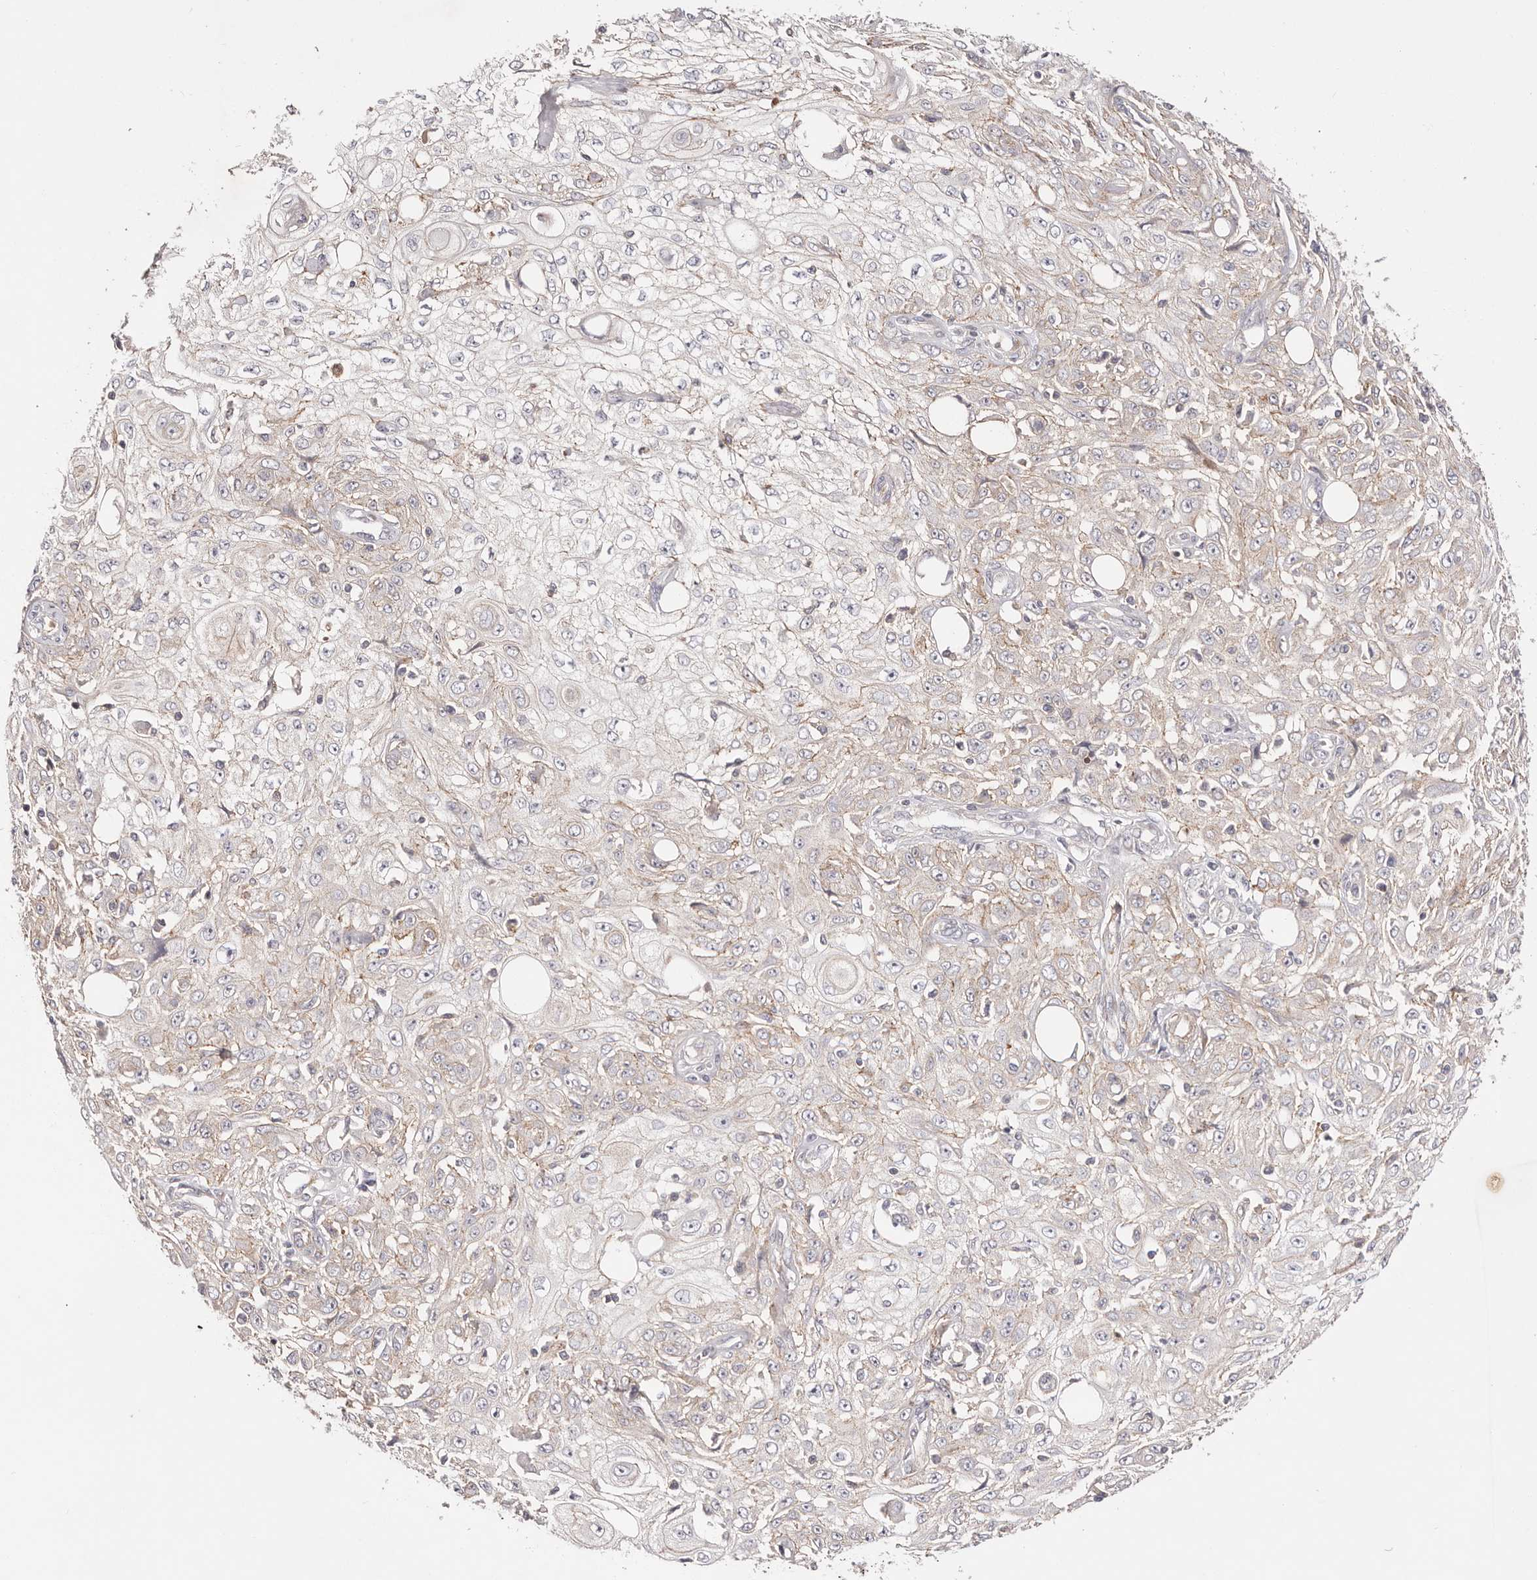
{"staining": {"intensity": "weak", "quantity": "<25%", "location": "cytoplasmic/membranous"}, "tissue": "skin cancer", "cell_type": "Tumor cells", "image_type": "cancer", "snomed": [{"axis": "morphology", "description": "Squamous cell carcinoma, NOS"}, {"axis": "morphology", "description": "Squamous cell carcinoma, metastatic, NOS"}, {"axis": "topography", "description": "Skin"}, {"axis": "topography", "description": "Lymph node"}], "caption": "This is an IHC image of human skin squamous cell carcinoma. There is no staining in tumor cells.", "gene": "SLC35B2", "patient": {"sex": "male", "age": 75}}